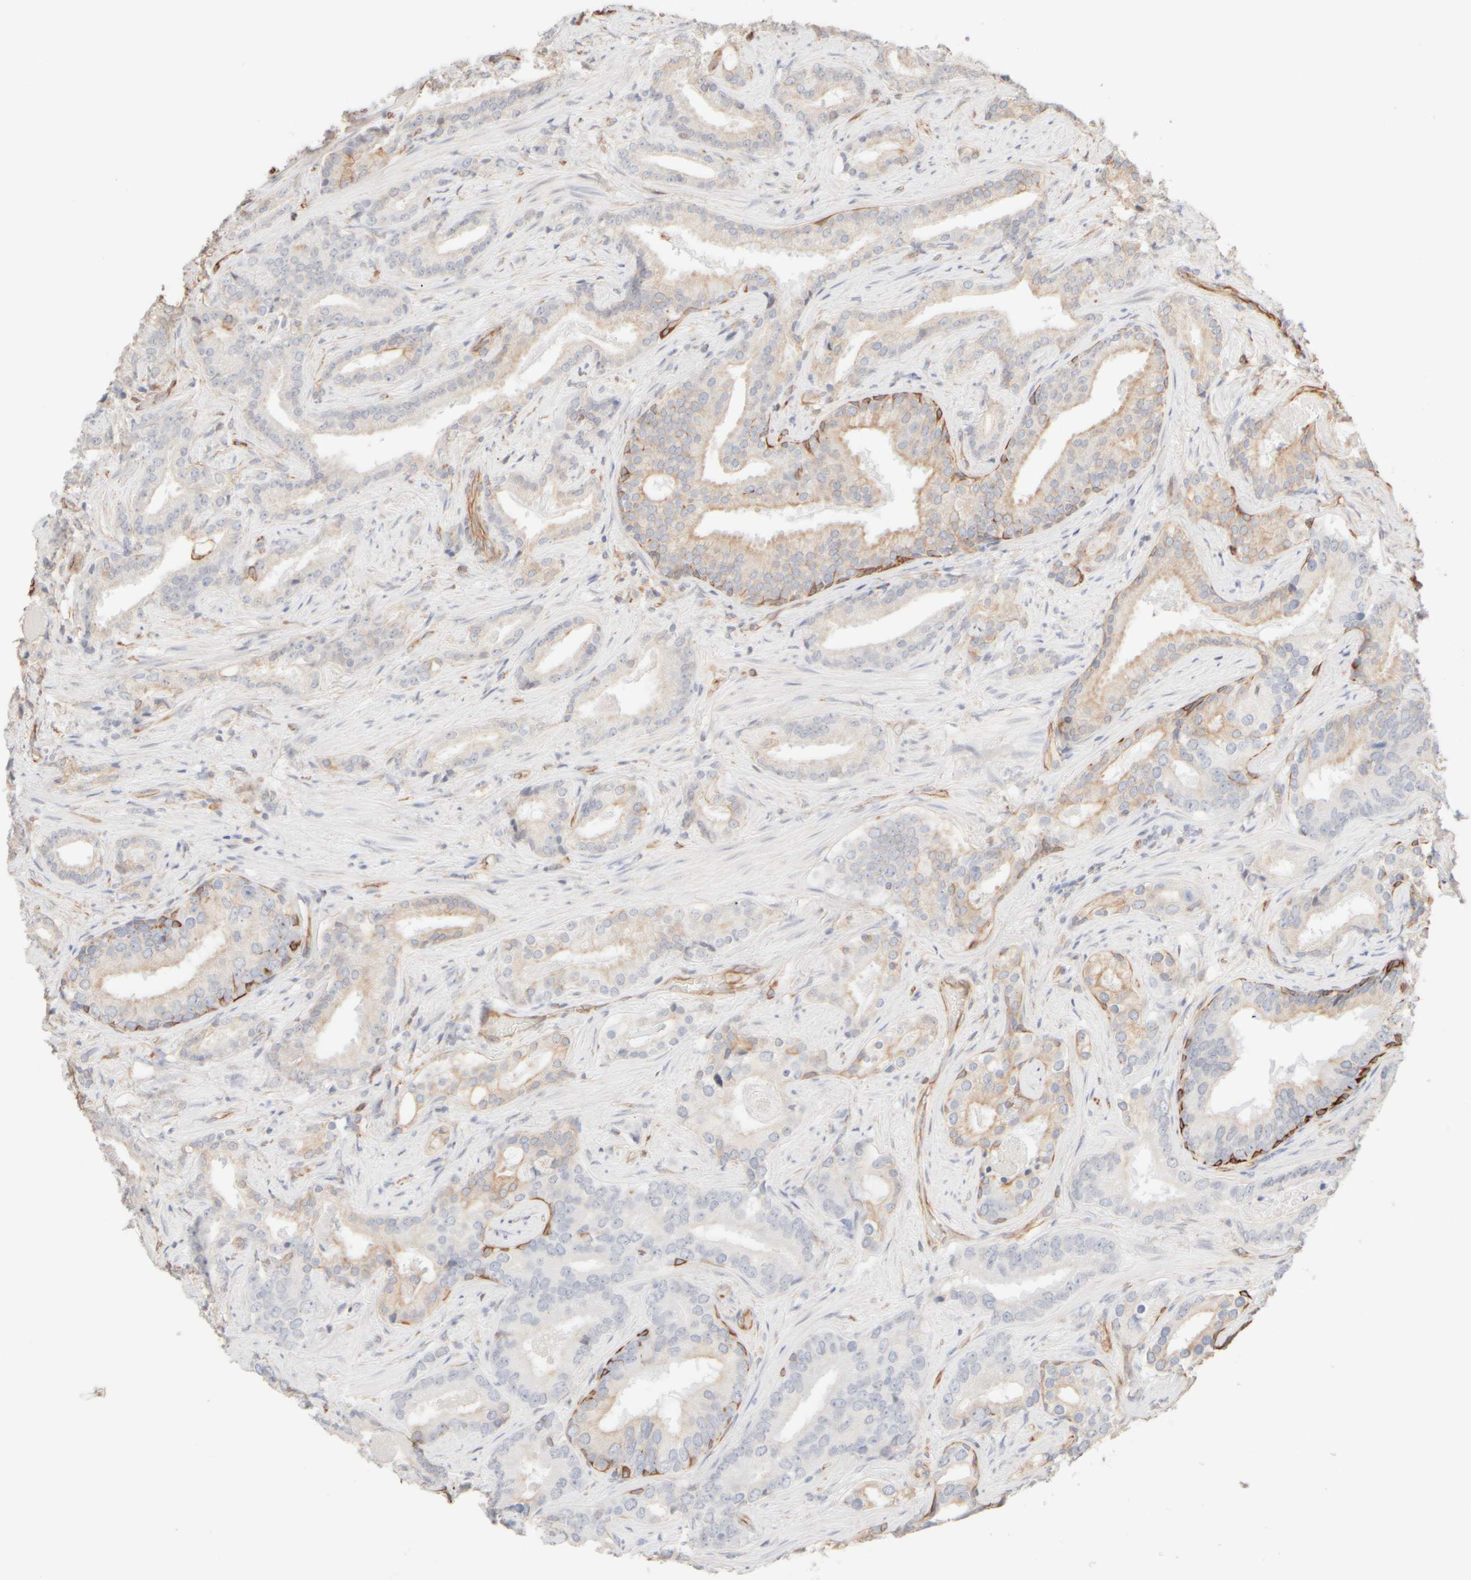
{"staining": {"intensity": "negative", "quantity": "none", "location": "none"}, "tissue": "prostate cancer", "cell_type": "Tumor cells", "image_type": "cancer", "snomed": [{"axis": "morphology", "description": "Adenocarcinoma, Low grade"}, {"axis": "topography", "description": "Prostate"}], "caption": "This is an immunohistochemistry (IHC) photomicrograph of low-grade adenocarcinoma (prostate). There is no positivity in tumor cells.", "gene": "KRT15", "patient": {"sex": "male", "age": 67}}